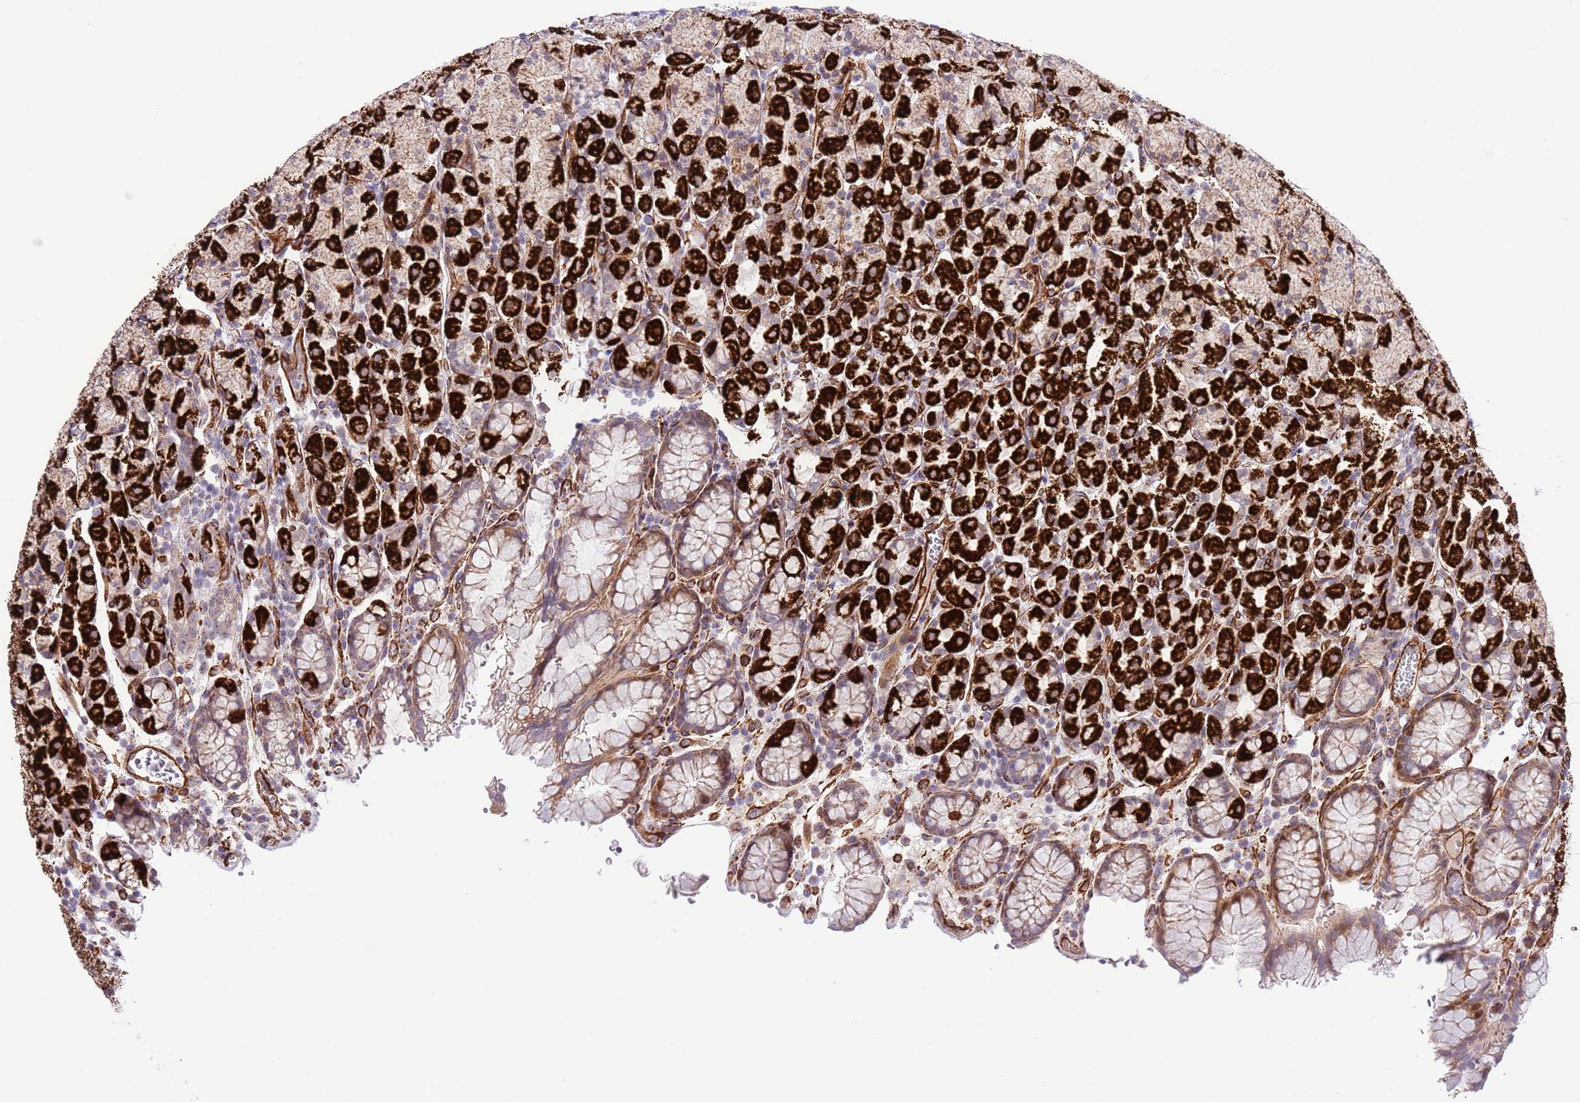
{"staining": {"intensity": "strong", "quantity": ">75%", "location": "cytoplasmic/membranous"}, "tissue": "stomach", "cell_type": "Glandular cells", "image_type": "normal", "snomed": [{"axis": "morphology", "description": "Normal tissue, NOS"}, {"axis": "topography", "description": "Stomach, upper"}, {"axis": "topography", "description": "Stomach"}], "caption": "Immunohistochemistry of benign human stomach demonstrates high levels of strong cytoplasmic/membranous staining in about >75% of glandular cells.", "gene": "NEK3", "patient": {"sex": "male", "age": 62}}